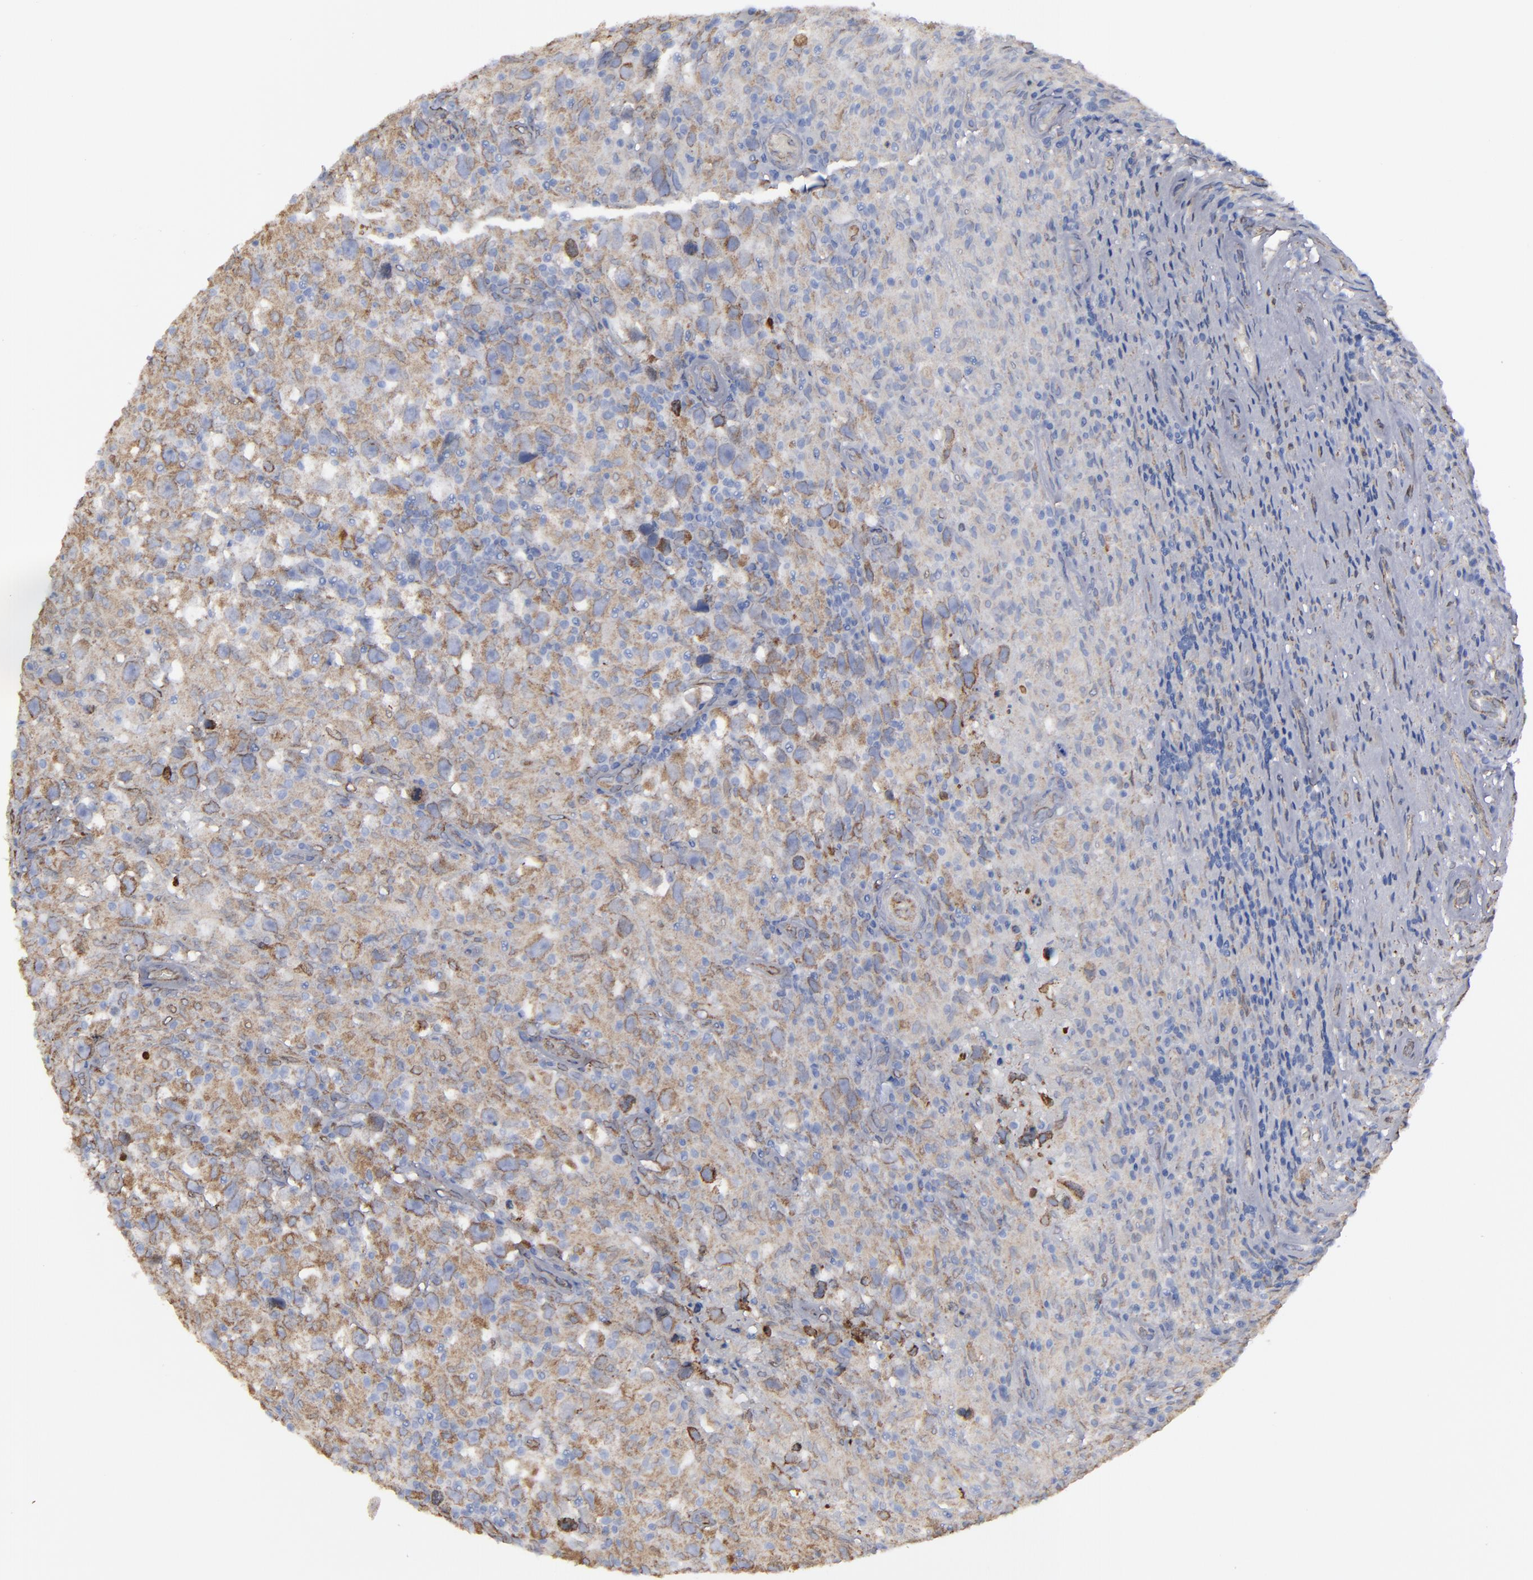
{"staining": {"intensity": "moderate", "quantity": ">75%", "location": "cytoplasmic/membranous"}, "tissue": "testis cancer", "cell_type": "Tumor cells", "image_type": "cancer", "snomed": [{"axis": "morphology", "description": "Seminoma, NOS"}, {"axis": "topography", "description": "Testis"}], "caption": "Approximately >75% of tumor cells in human testis seminoma reveal moderate cytoplasmic/membranous protein expression as visualized by brown immunohistochemical staining.", "gene": "ERLIN2", "patient": {"sex": "male", "age": 34}}